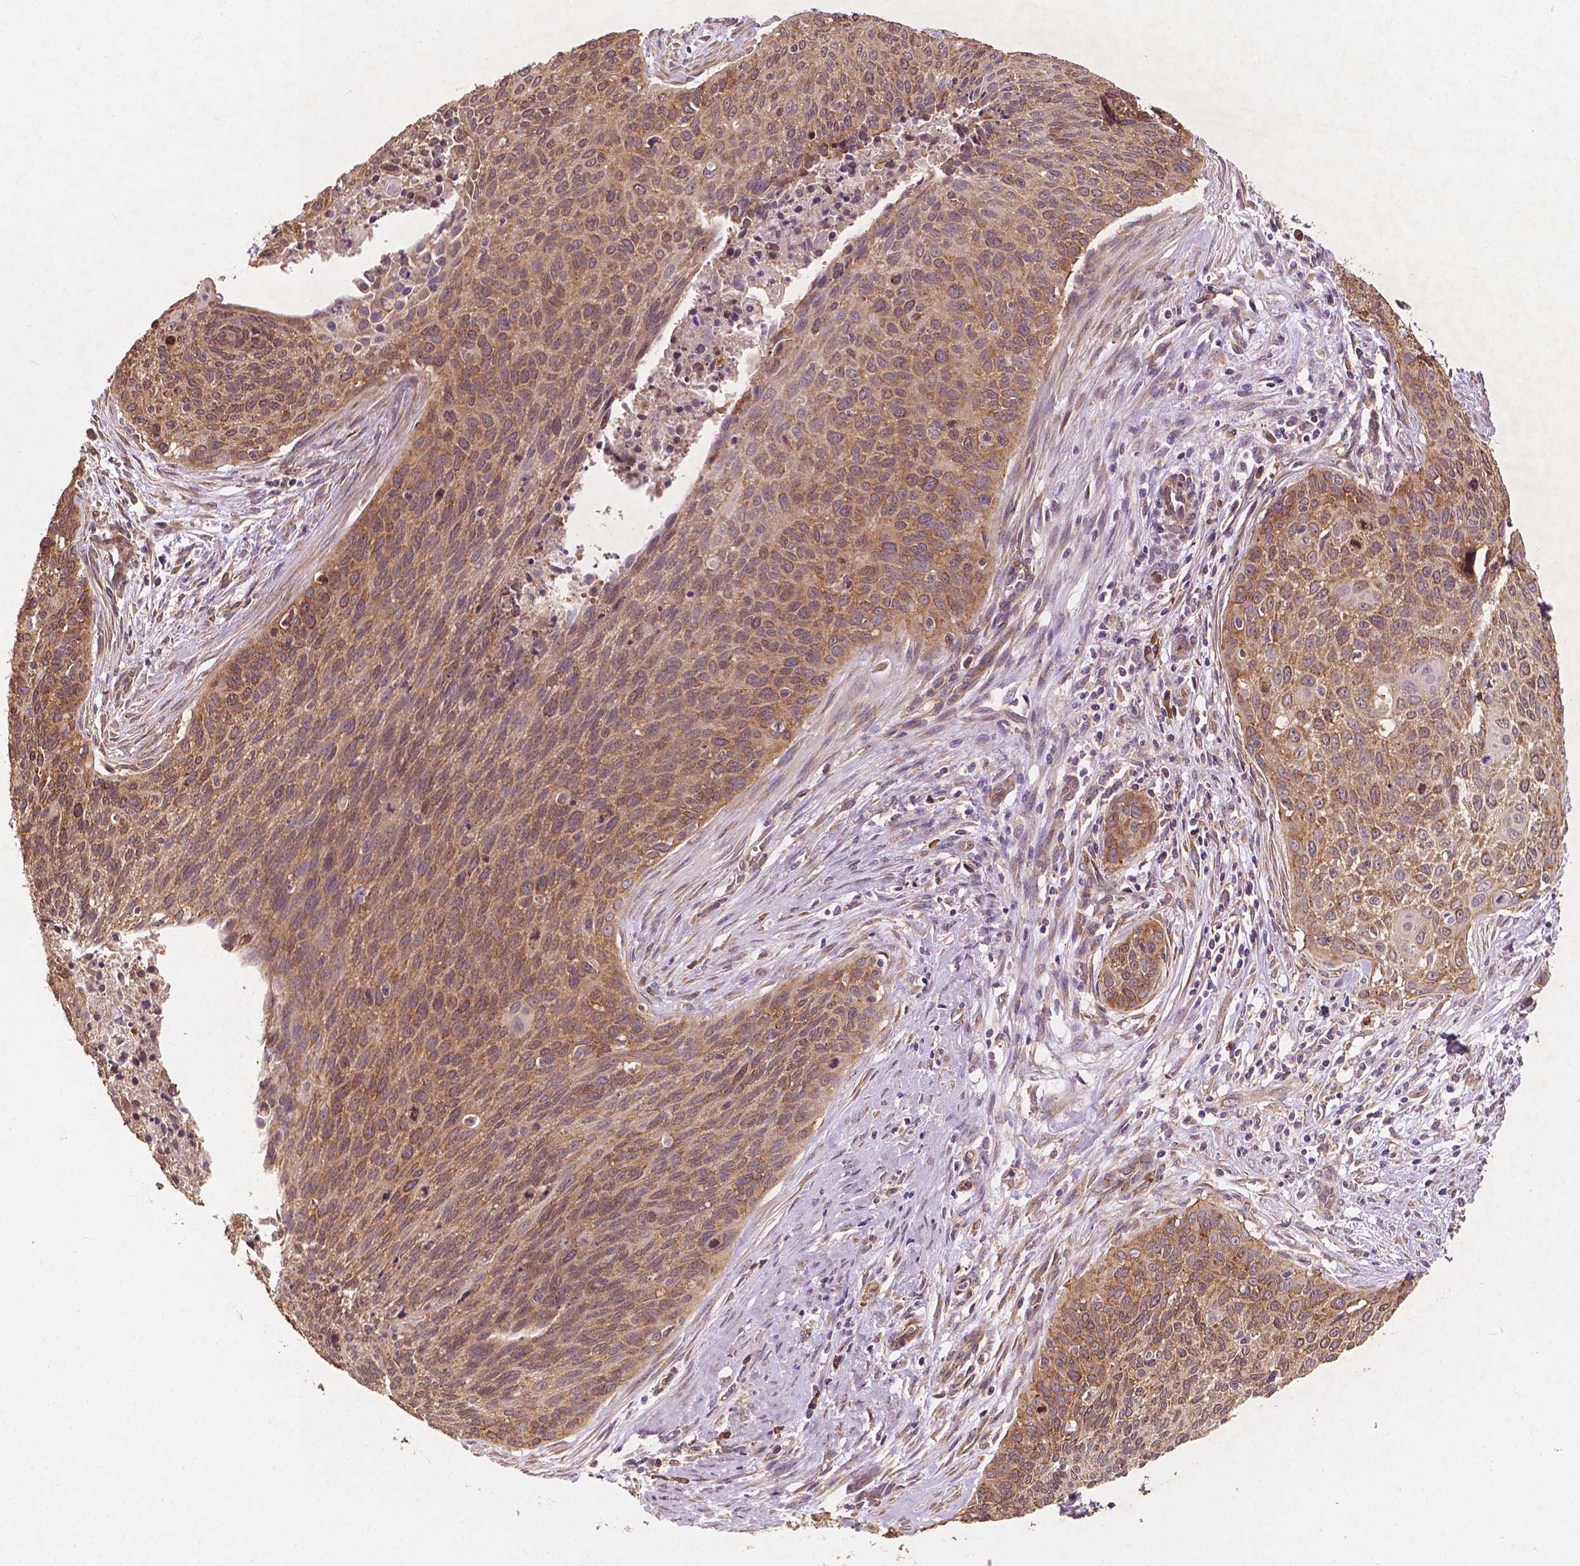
{"staining": {"intensity": "moderate", "quantity": ">75%", "location": "cytoplasmic/membranous"}, "tissue": "cervical cancer", "cell_type": "Tumor cells", "image_type": "cancer", "snomed": [{"axis": "morphology", "description": "Squamous cell carcinoma, NOS"}, {"axis": "topography", "description": "Cervix"}], "caption": "Tumor cells demonstrate medium levels of moderate cytoplasmic/membranous expression in approximately >75% of cells in cervical cancer (squamous cell carcinoma). The staining was performed using DAB (3,3'-diaminobenzidine), with brown indicating positive protein expression. Nuclei are stained blue with hematoxylin.", "gene": "G3BP1", "patient": {"sex": "female", "age": 55}}